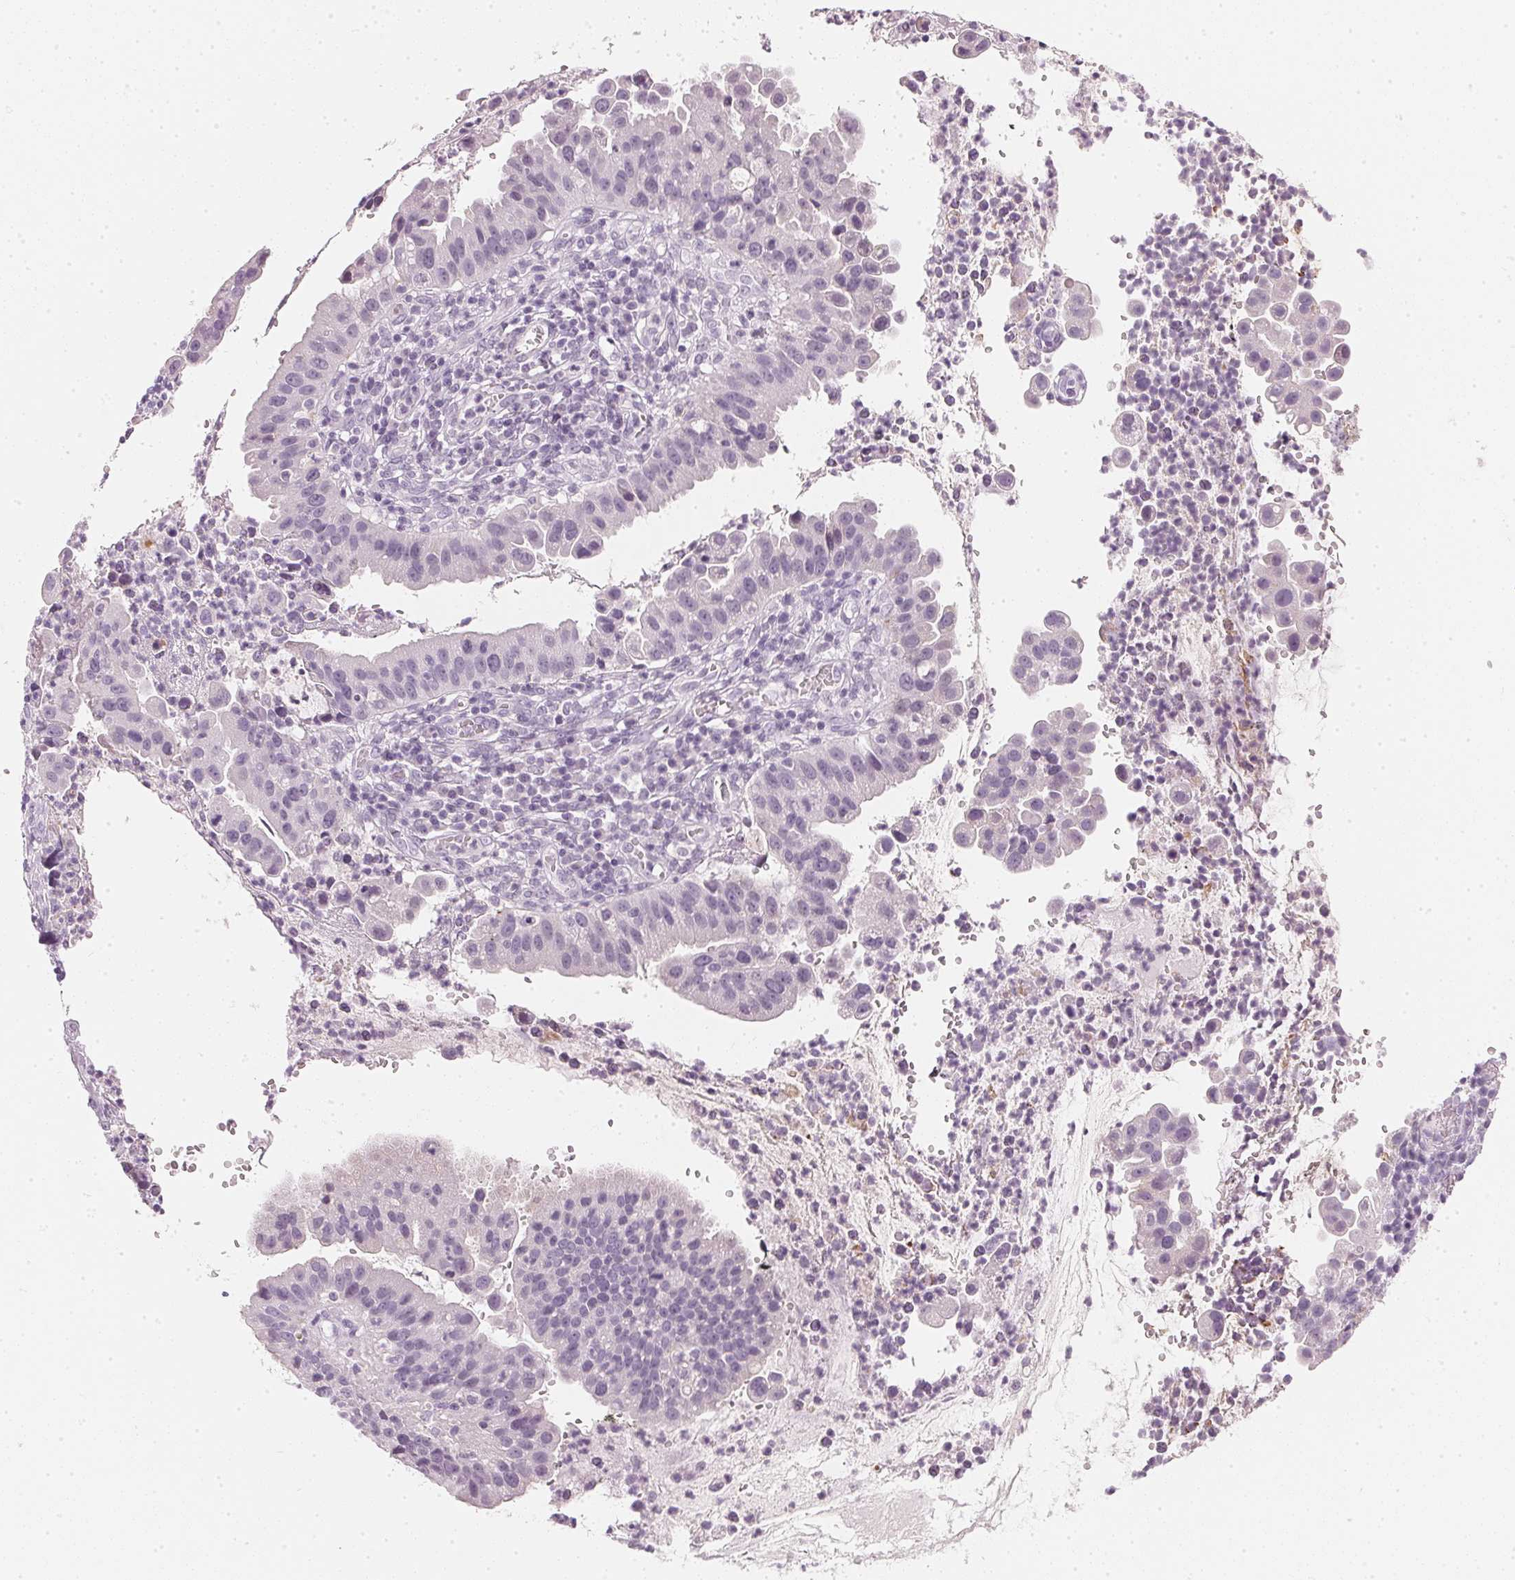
{"staining": {"intensity": "negative", "quantity": "none", "location": "none"}, "tissue": "cervical cancer", "cell_type": "Tumor cells", "image_type": "cancer", "snomed": [{"axis": "morphology", "description": "Adenocarcinoma, NOS"}, {"axis": "topography", "description": "Cervix"}], "caption": "This histopathology image is of cervical cancer (adenocarcinoma) stained with immunohistochemistry (IHC) to label a protein in brown with the nuclei are counter-stained blue. There is no expression in tumor cells.", "gene": "CHST4", "patient": {"sex": "female", "age": 34}}